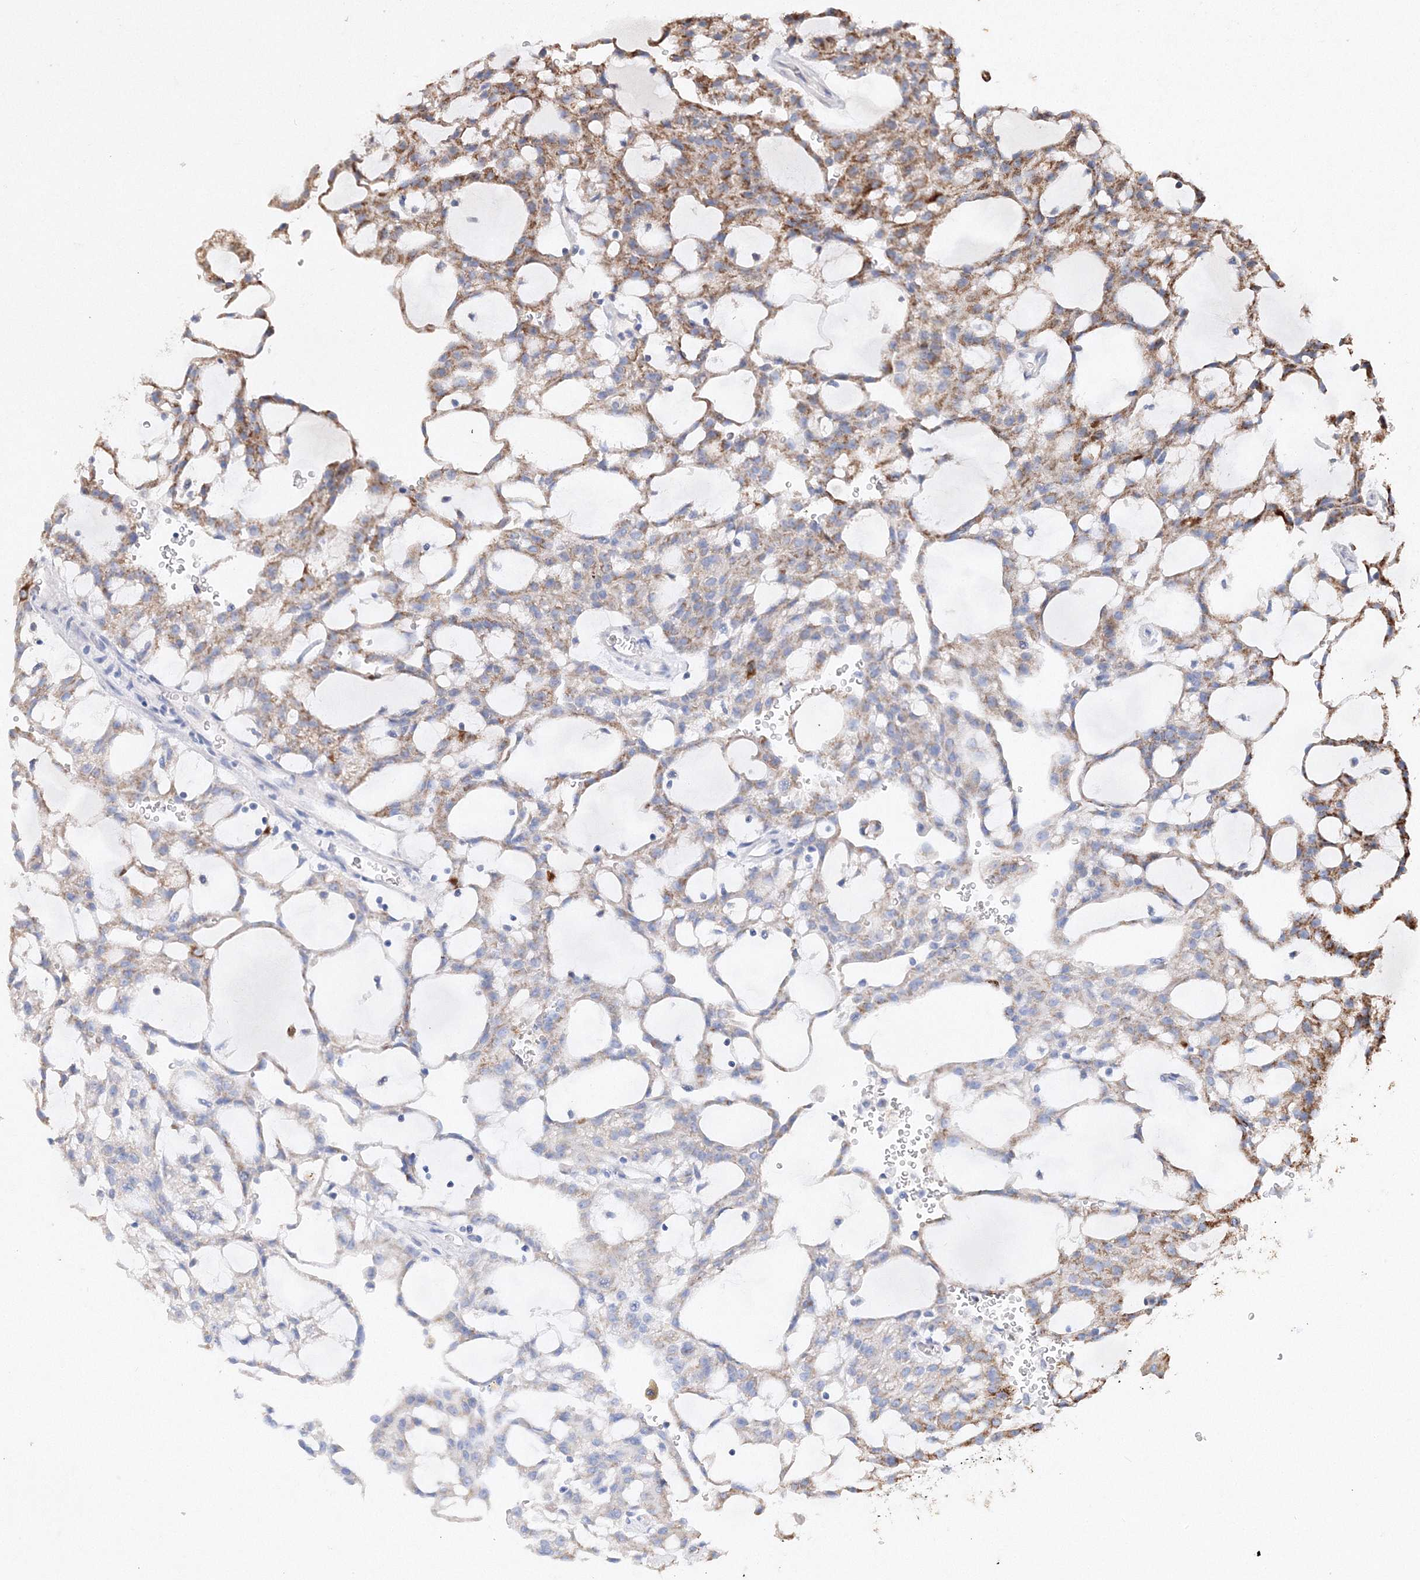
{"staining": {"intensity": "moderate", "quantity": "25%-75%", "location": "cytoplasmic/membranous"}, "tissue": "renal cancer", "cell_type": "Tumor cells", "image_type": "cancer", "snomed": [{"axis": "morphology", "description": "Adenocarcinoma, NOS"}, {"axis": "topography", "description": "Kidney"}], "caption": "A high-resolution image shows IHC staining of adenocarcinoma (renal), which exhibits moderate cytoplasmic/membranous expression in approximately 25%-75% of tumor cells.", "gene": "GLS", "patient": {"sex": "male", "age": 63}}